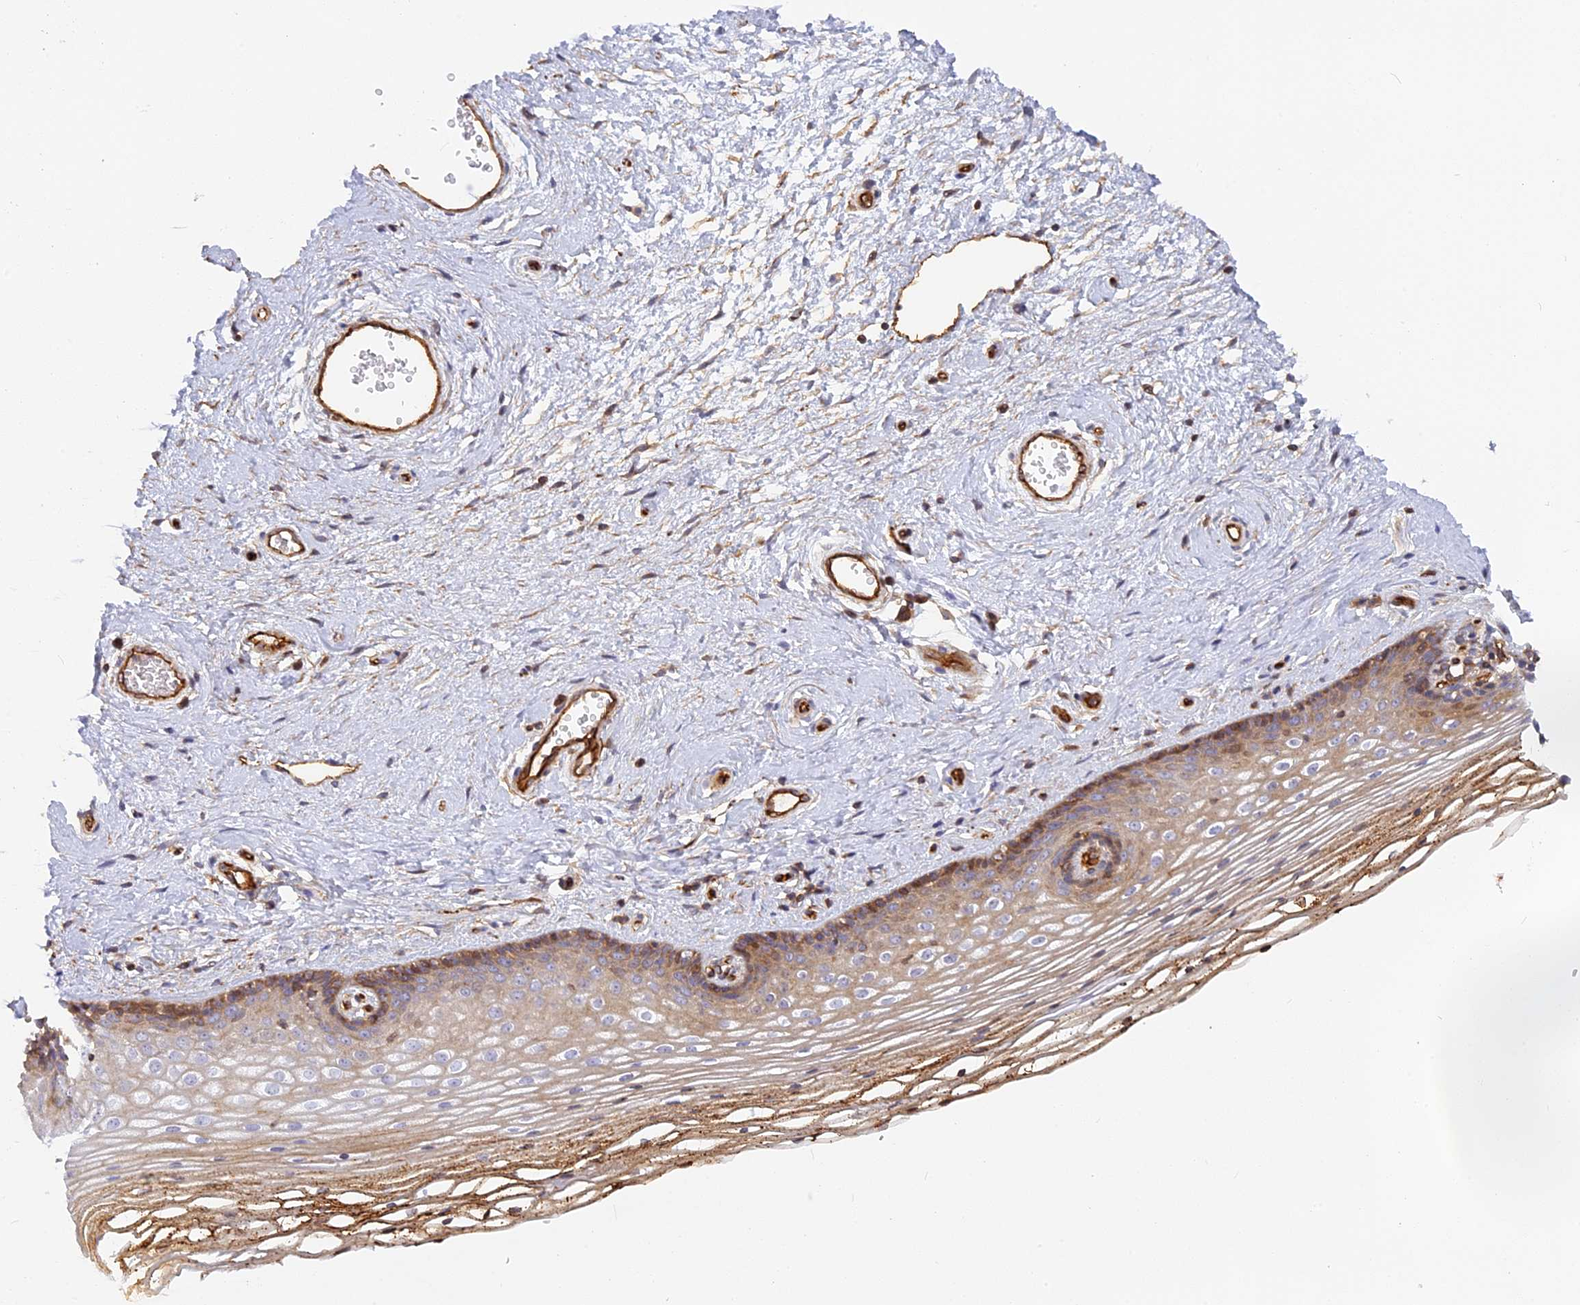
{"staining": {"intensity": "moderate", "quantity": "25%-75%", "location": "cytoplasmic/membranous"}, "tissue": "vagina", "cell_type": "Squamous epithelial cells", "image_type": "normal", "snomed": [{"axis": "morphology", "description": "Normal tissue, NOS"}, {"axis": "topography", "description": "Vagina"}], "caption": "Immunohistochemistry (IHC) of unremarkable vagina reveals medium levels of moderate cytoplasmic/membranous expression in approximately 25%-75% of squamous epithelial cells.", "gene": "CNBD2", "patient": {"sex": "female", "age": 46}}